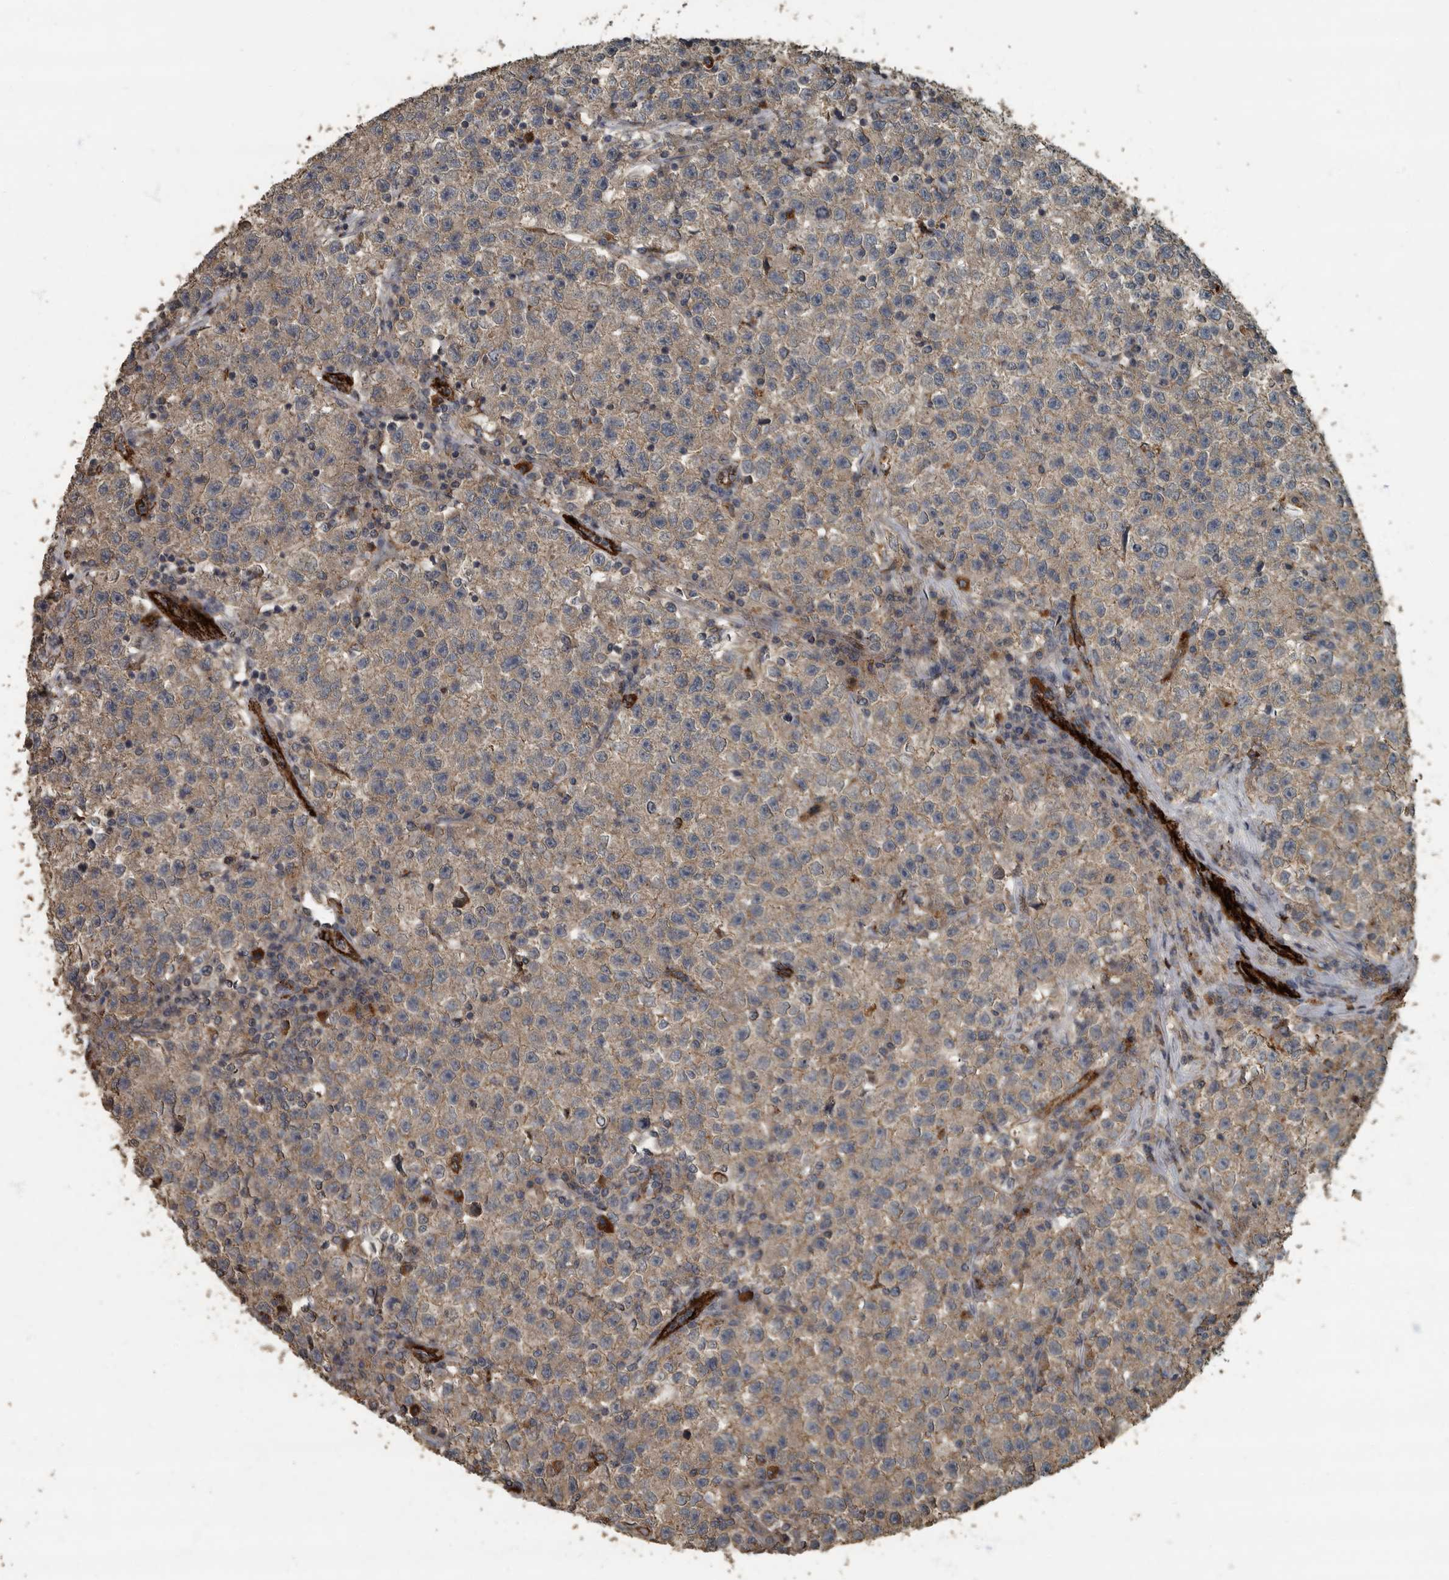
{"staining": {"intensity": "weak", "quantity": "25%-75%", "location": "cytoplasmic/membranous"}, "tissue": "testis cancer", "cell_type": "Tumor cells", "image_type": "cancer", "snomed": [{"axis": "morphology", "description": "Seminoma, NOS"}, {"axis": "topography", "description": "Testis"}], "caption": "A photomicrograph of testis cancer (seminoma) stained for a protein shows weak cytoplasmic/membranous brown staining in tumor cells.", "gene": "IL15RA", "patient": {"sex": "male", "age": 22}}